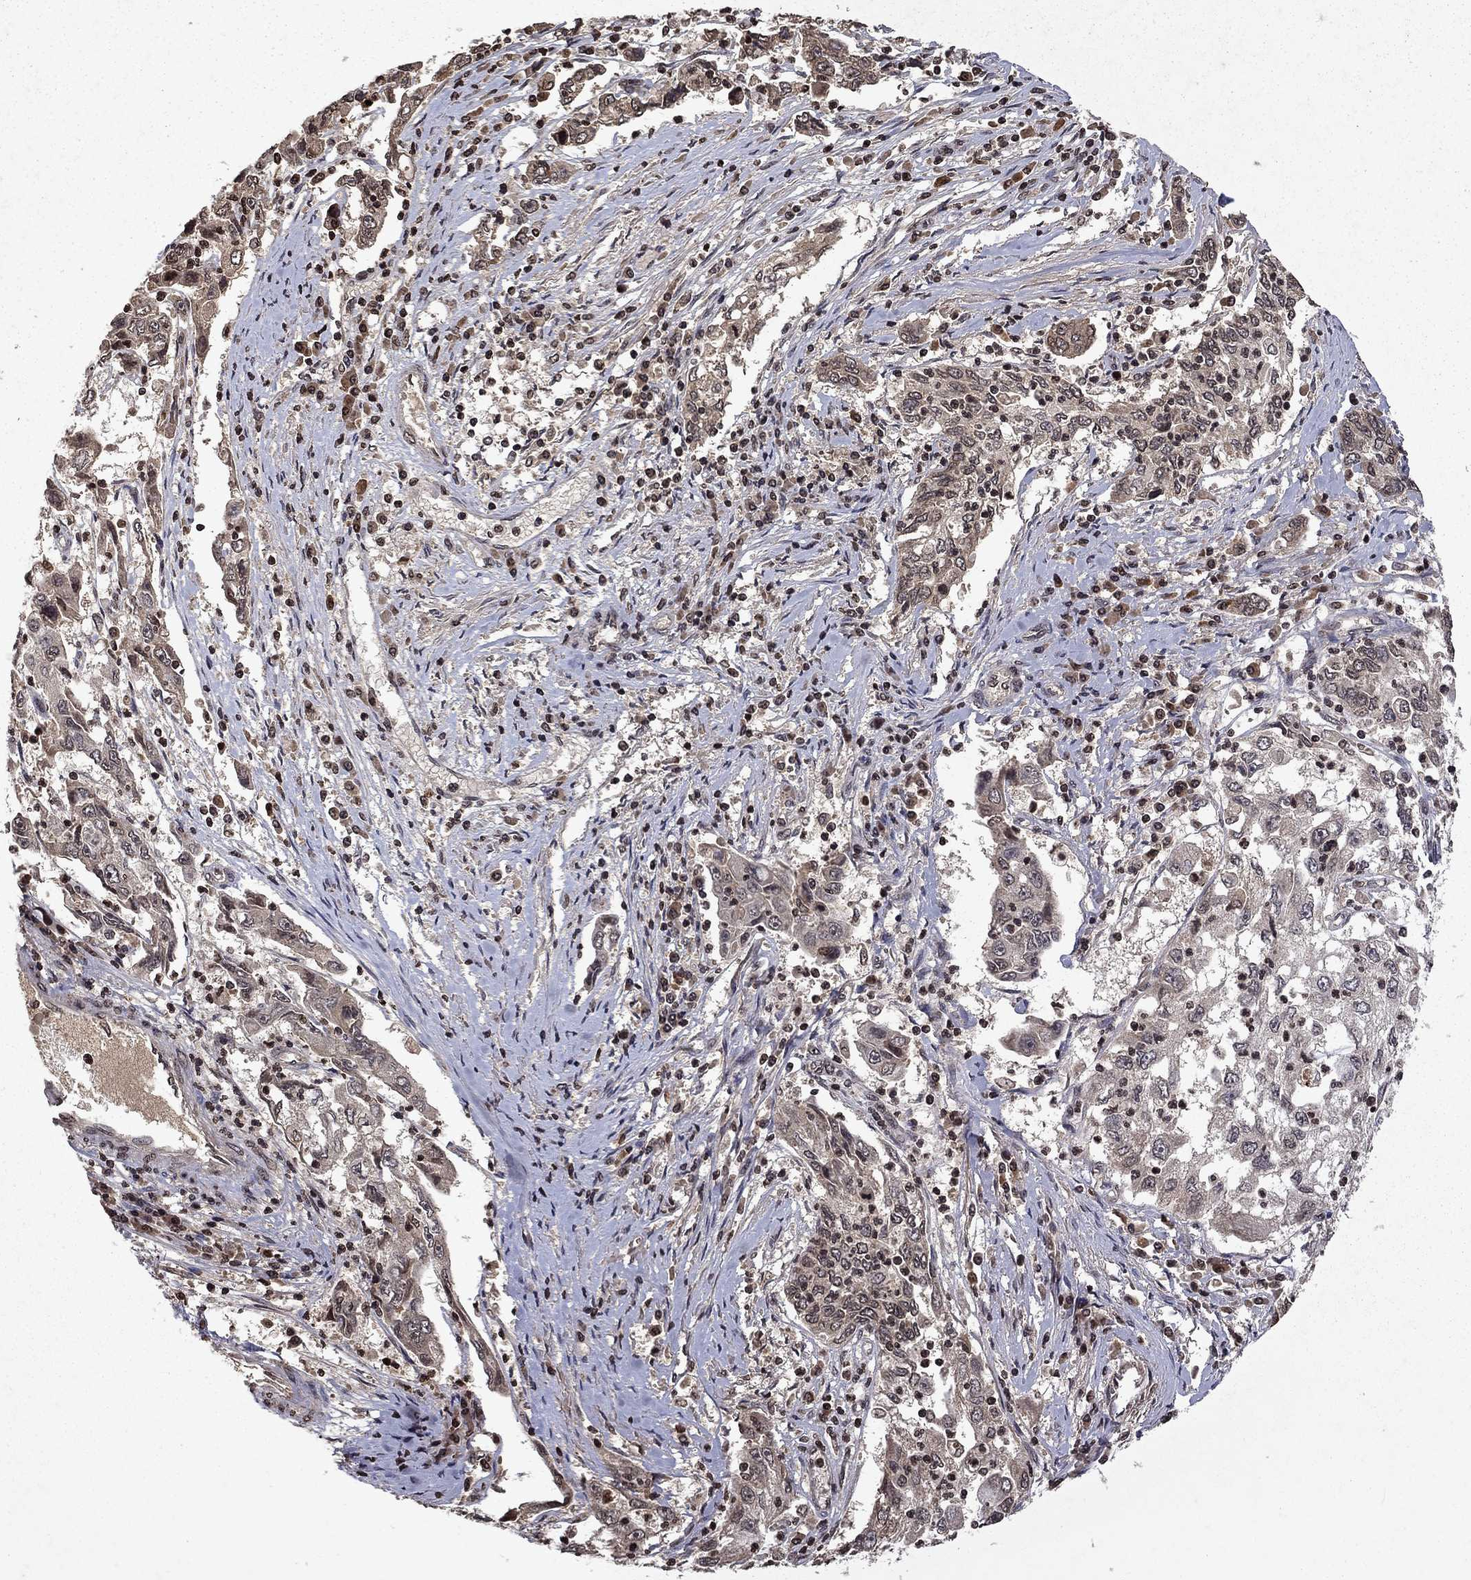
{"staining": {"intensity": "negative", "quantity": "none", "location": "none"}, "tissue": "cervical cancer", "cell_type": "Tumor cells", "image_type": "cancer", "snomed": [{"axis": "morphology", "description": "Squamous cell carcinoma, NOS"}, {"axis": "topography", "description": "Cervix"}], "caption": "IHC photomicrograph of neoplastic tissue: human squamous cell carcinoma (cervical) stained with DAB (3,3'-diaminobenzidine) shows no significant protein positivity in tumor cells. (DAB immunohistochemistry visualized using brightfield microscopy, high magnification).", "gene": "PIN4", "patient": {"sex": "female", "age": 36}}